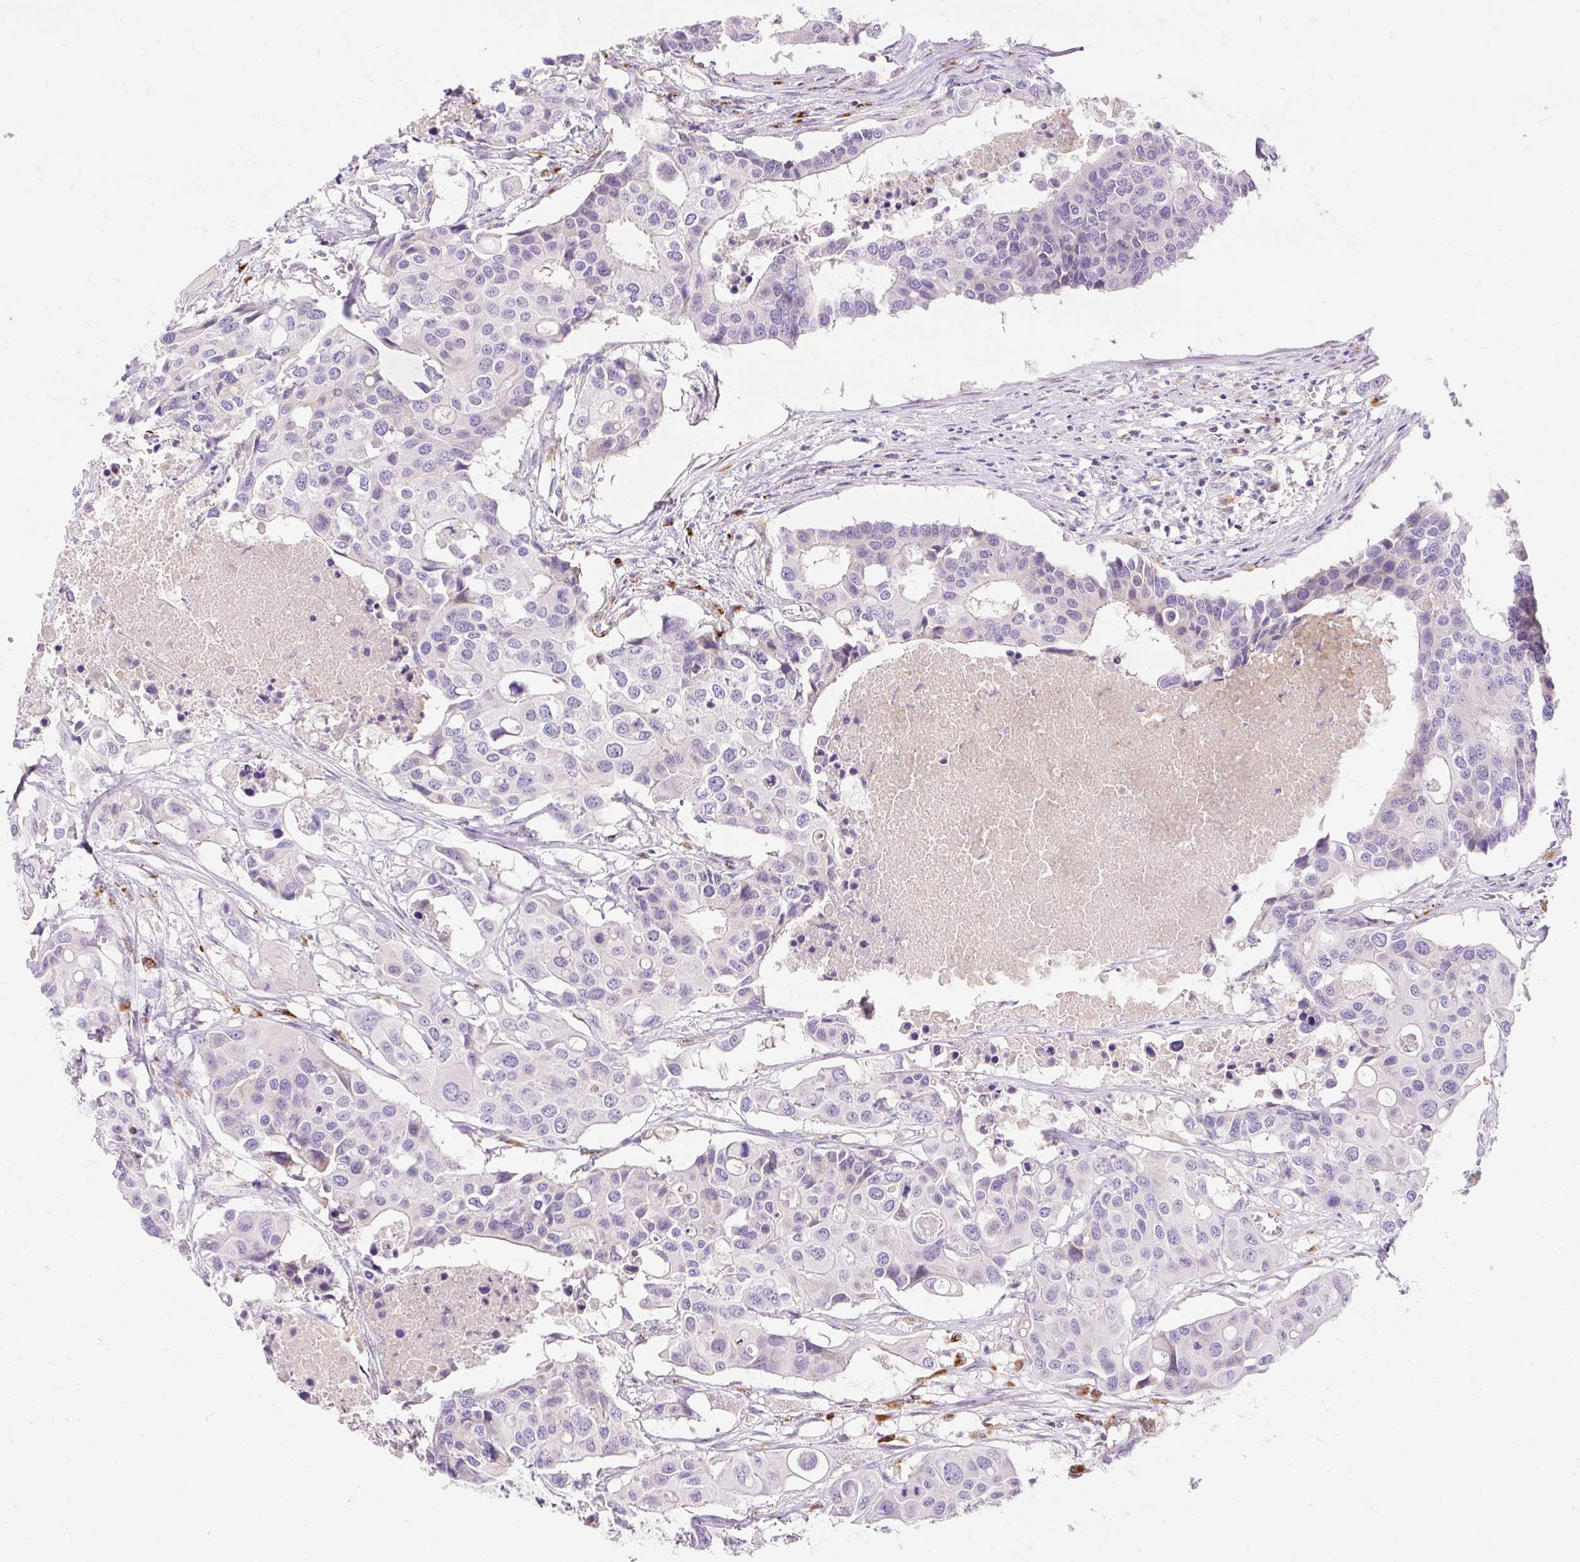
{"staining": {"intensity": "negative", "quantity": "none", "location": "none"}, "tissue": "colorectal cancer", "cell_type": "Tumor cells", "image_type": "cancer", "snomed": [{"axis": "morphology", "description": "Adenocarcinoma, NOS"}, {"axis": "topography", "description": "Colon"}], "caption": "DAB (3,3'-diaminobenzidine) immunohistochemical staining of colorectal adenocarcinoma displays no significant positivity in tumor cells.", "gene": "TMEM150C", "patient": {"sex": "male", "age": 77}}